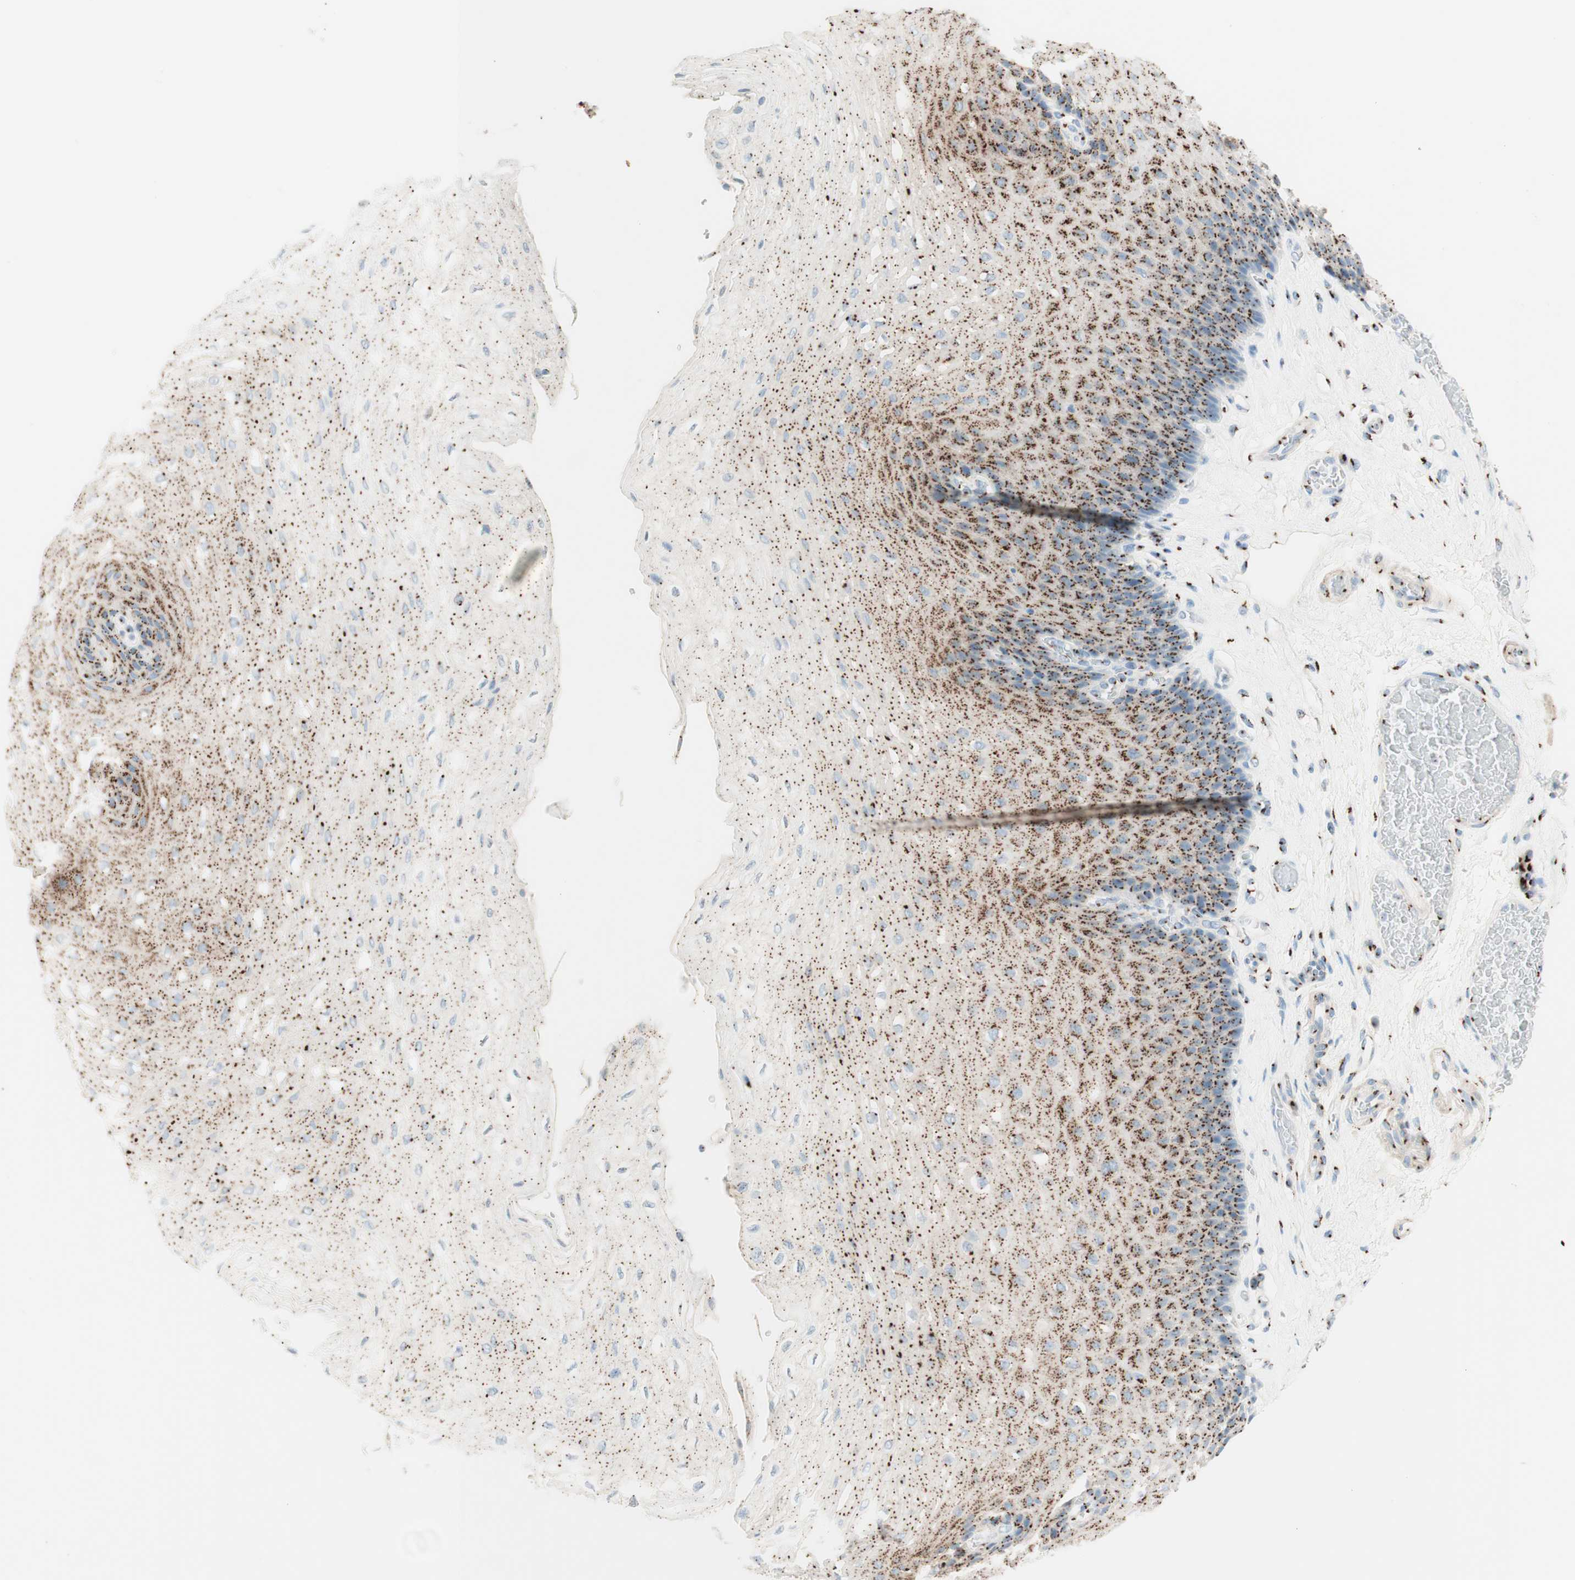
{"staining": {"intensity": "strong", "quantity": ">75%", "location": "cytoplasmic/membranous"}, "tissue": "esophagus", "cell_type": "Squamous epithelial cells", "image_type": "normal", "snomed": [{"axis": "morphology", "description": "Normal tissue, NOS"}, {"axis": "topography", "description": "Esophagus"}], "caption": "This micrograph shows unremarkable esophagus stained with immunohistochemistry to label a protein in brown. The cytoplasmic/membranous of squamous epithelial cells show strong positivity for the protein. Nuclei are counter-stained blue.", "gene": "GOLGB1", "patient": {"sex": "female", "age": 72}}